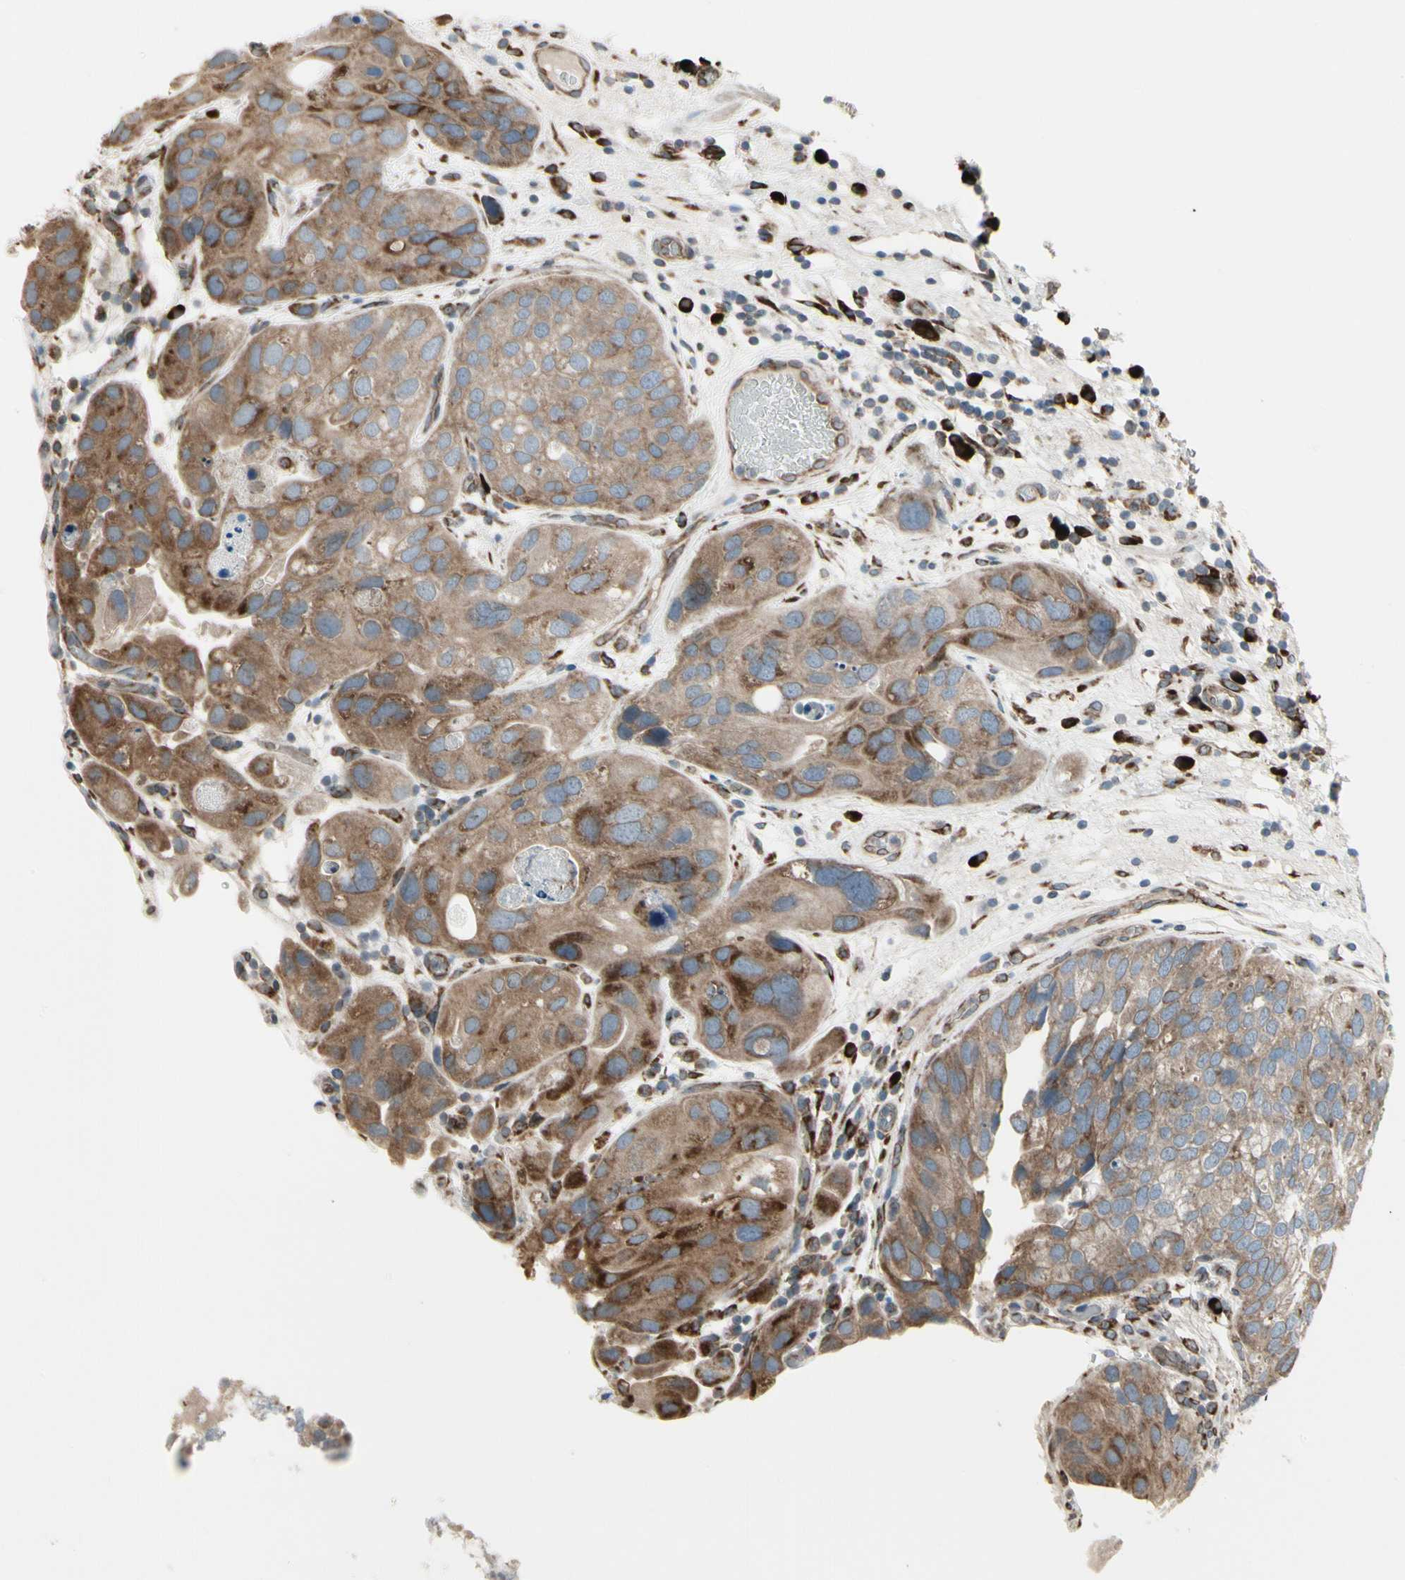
{"staining": {"intensity": "moderate", "quantity": ">75%", "location": "cytoplasmic/membranous"}, "tissue": "urothelial cancer", "cell_type": "Tumor cells", "image_type": "cancer", "snomed": [{"axis": "morphology", "description": "Urothelial carcinoma, High grade"}, {"axis": "topography", "description": "Urinary bladder"}], "caption": "A histopathology image showing moderate cytoplasmic/membranous positivity in about >75% of tumor cells in urothelial cancer, as visualized by brown immunohistochemical staining.", "gene": "FNDC3A", "patient": {"sex": "female", "age": 64}}